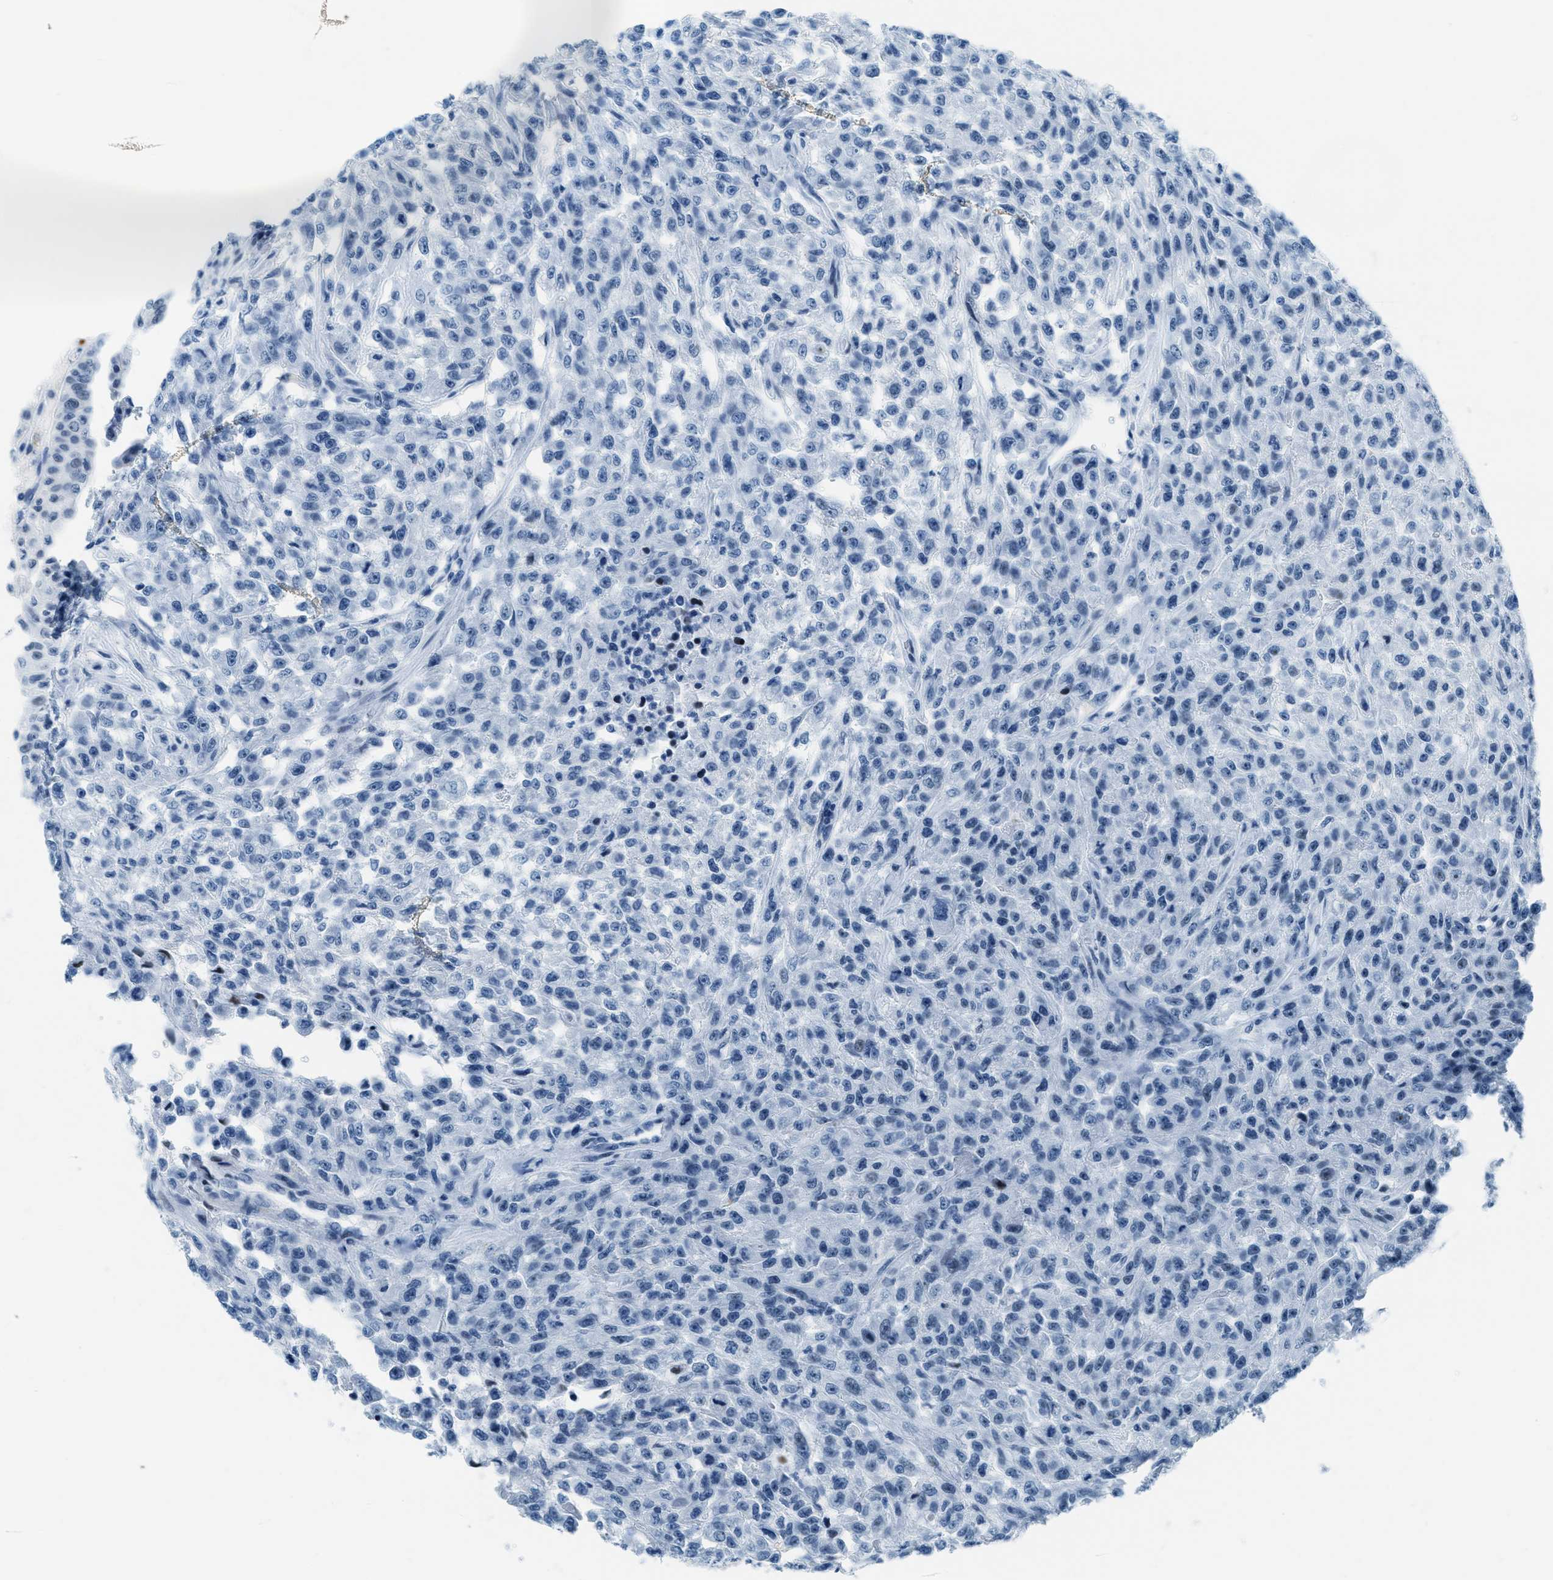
{"staining": {"intensity": "negative", "quantity": "none", "location": "none"}, "tissue": "urothelial cancer", "cell_type": "Tumor cells", "image_type": "cancer", "snomed": [{"axis": "morphology", "description": "Urothelial carcinoma, High grade"}, {"axis": "topography", "description": "Urinary bladder"}], "caption": "A histopathology image of human high-grade urothelial carcinoma is negative for staining in tumor cells.", "gene": "PLA2G2A", "patient": {"sex": "male", "age": 46}}